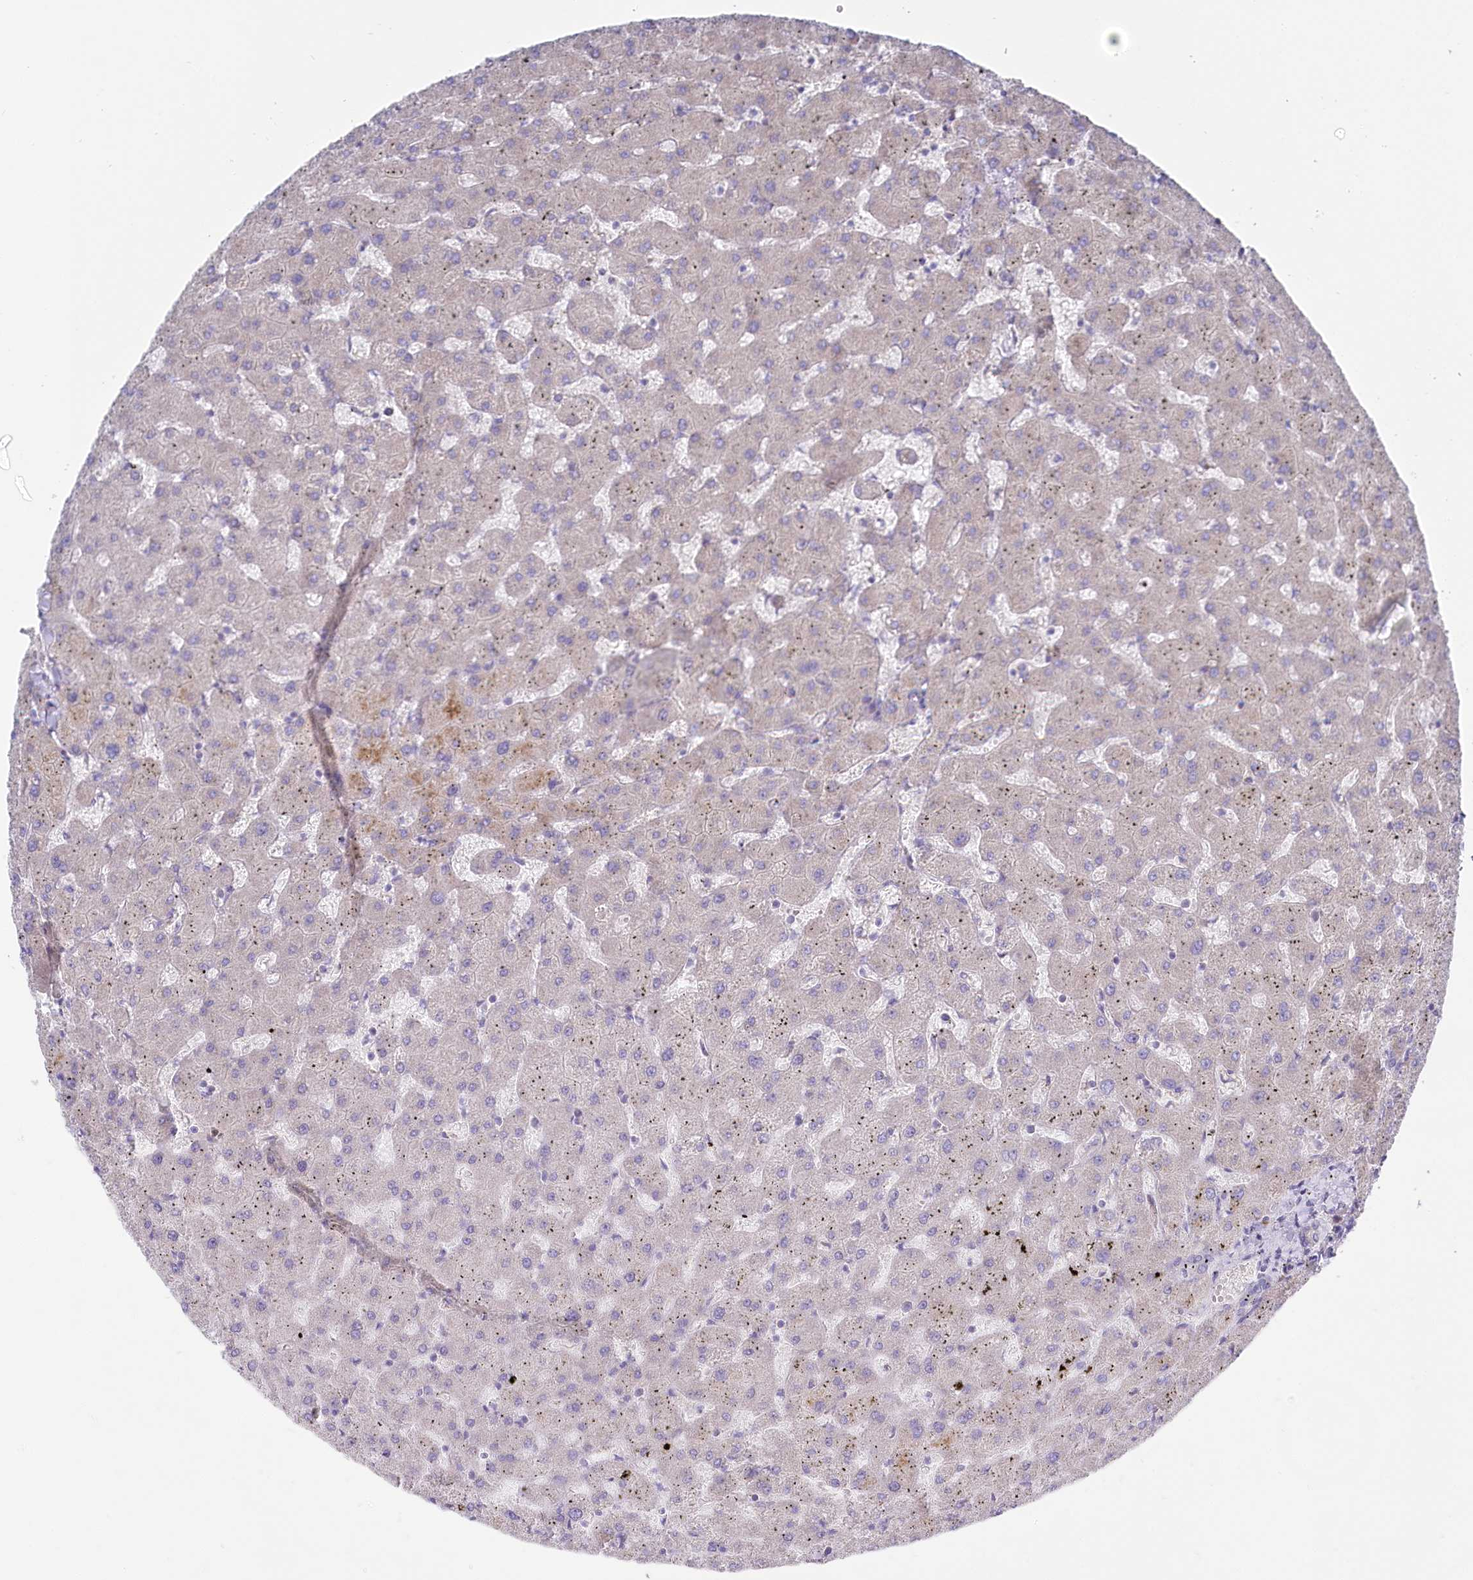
{"staining": {"intensity": "negative", "quantity": "none", "location": "none"}, "tissue": "liver", "cell_type": "Cholangiocytes", "image_type": "normal", "snomed": [{"axis": "morphology", "description": "Normal tissue, NOS"}, {"axis": "topography", "description": "Liver"}], "caption": "Immunohistochemistry (IHC) photomicrograph of normal human liver stained for a protein (brown), which displays no staining in cholangiocytes.", "gene": "POGLUT1", "patient": {"sex": "female", "age": 63}}